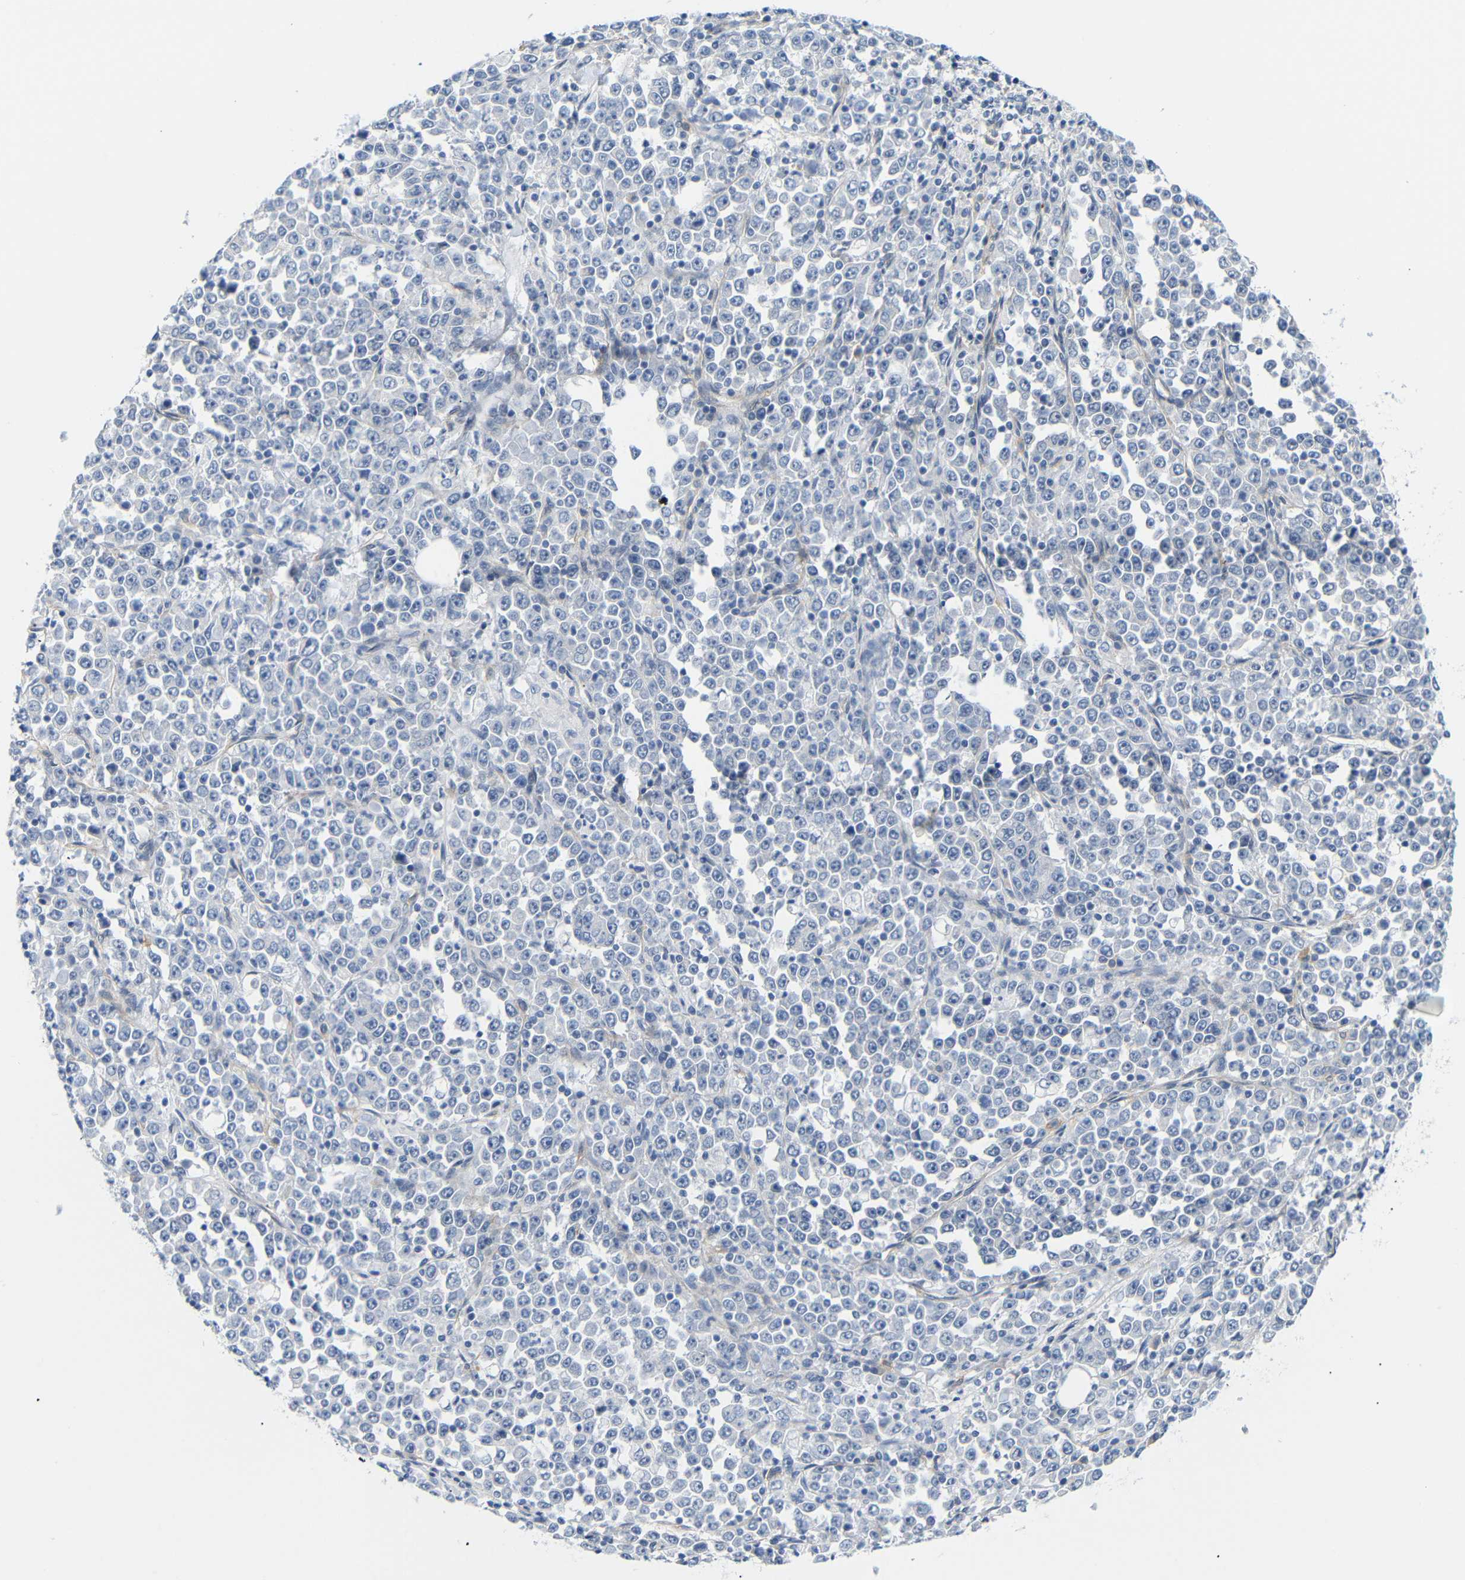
{"staining": {"intensity": "negative", "quantity": "none", "location": "none"}, "tissue": "stomach cancer", "cell_type": "Tumor cells", "image_type": "cancer", "snomed": [{"axis": "morphology", "description": "Normal tissue, NOS"}, {"axis": "morphology", "description": "Adenocarcinoma, NOS"}, {"axis": "topography", "description": "Stomach, upper"}, {"axis": "topography", "description": "Stomach"}], "caption": "This is an IHC photomicrograph of stomach cancer. There is no positivity in tumor cells.", "gene": "STMN3", "patient": {"sex": "male", "age": 59}}